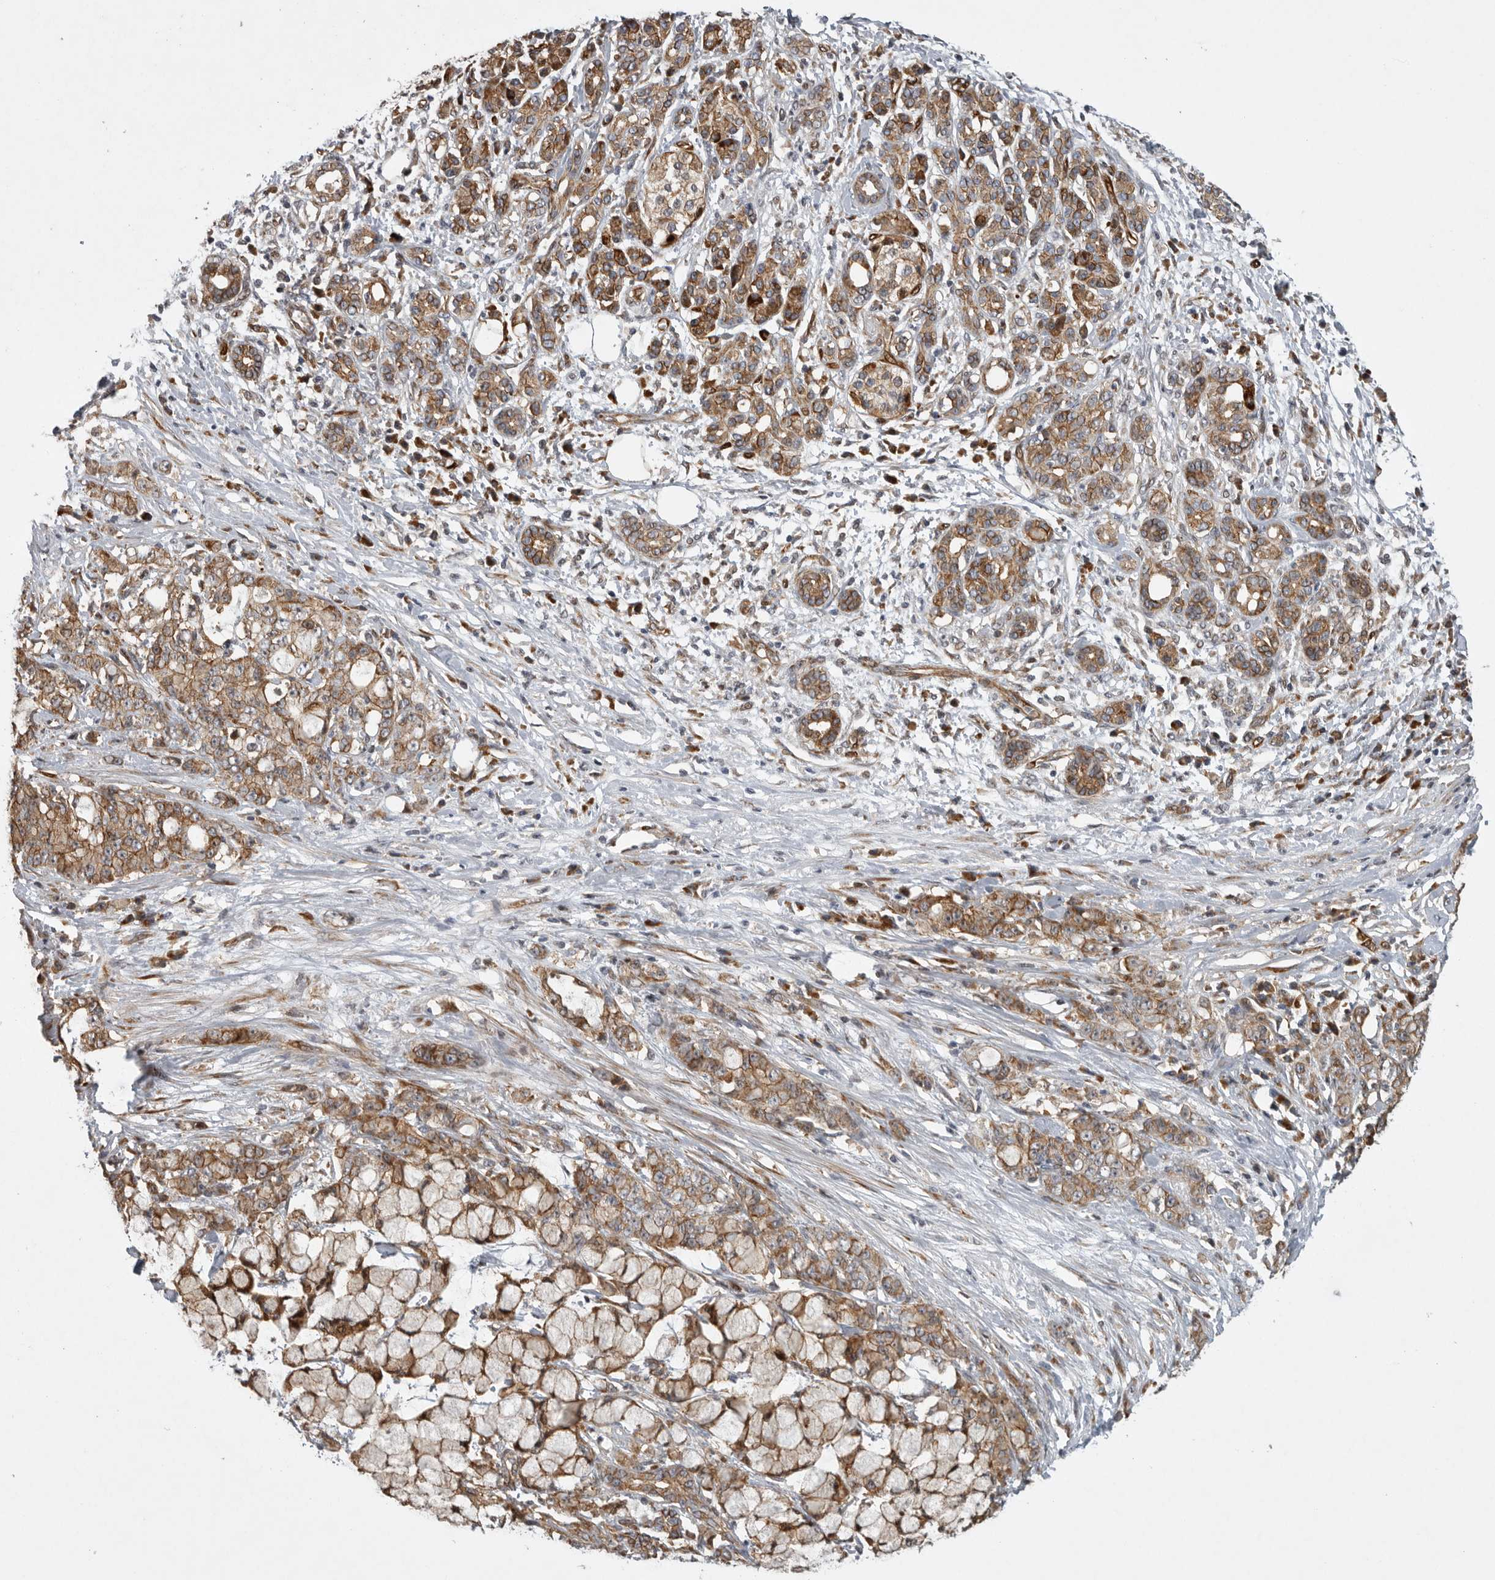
{"staining": {"intensity": "moderate", "quantity": ">75%", "location": "cytoplasmic/membranous"}, "tissue": "pancreatic cancer", "cell_type": "Tumor cells", "image_type": "cancer", "snomed": [{"axis": "morphology", "description": "Adenocarcinoma, NOS"}, {"axis": "topography", "description": "Pancreas"}], "caption": "Moderate cytoplasmic/membranous positivity is seen in approximately >75% of tumor cells in pancreatic adenocarcinoma.", "gene": "MPDZ", "patient": {"sex": "female", "age": 73}}